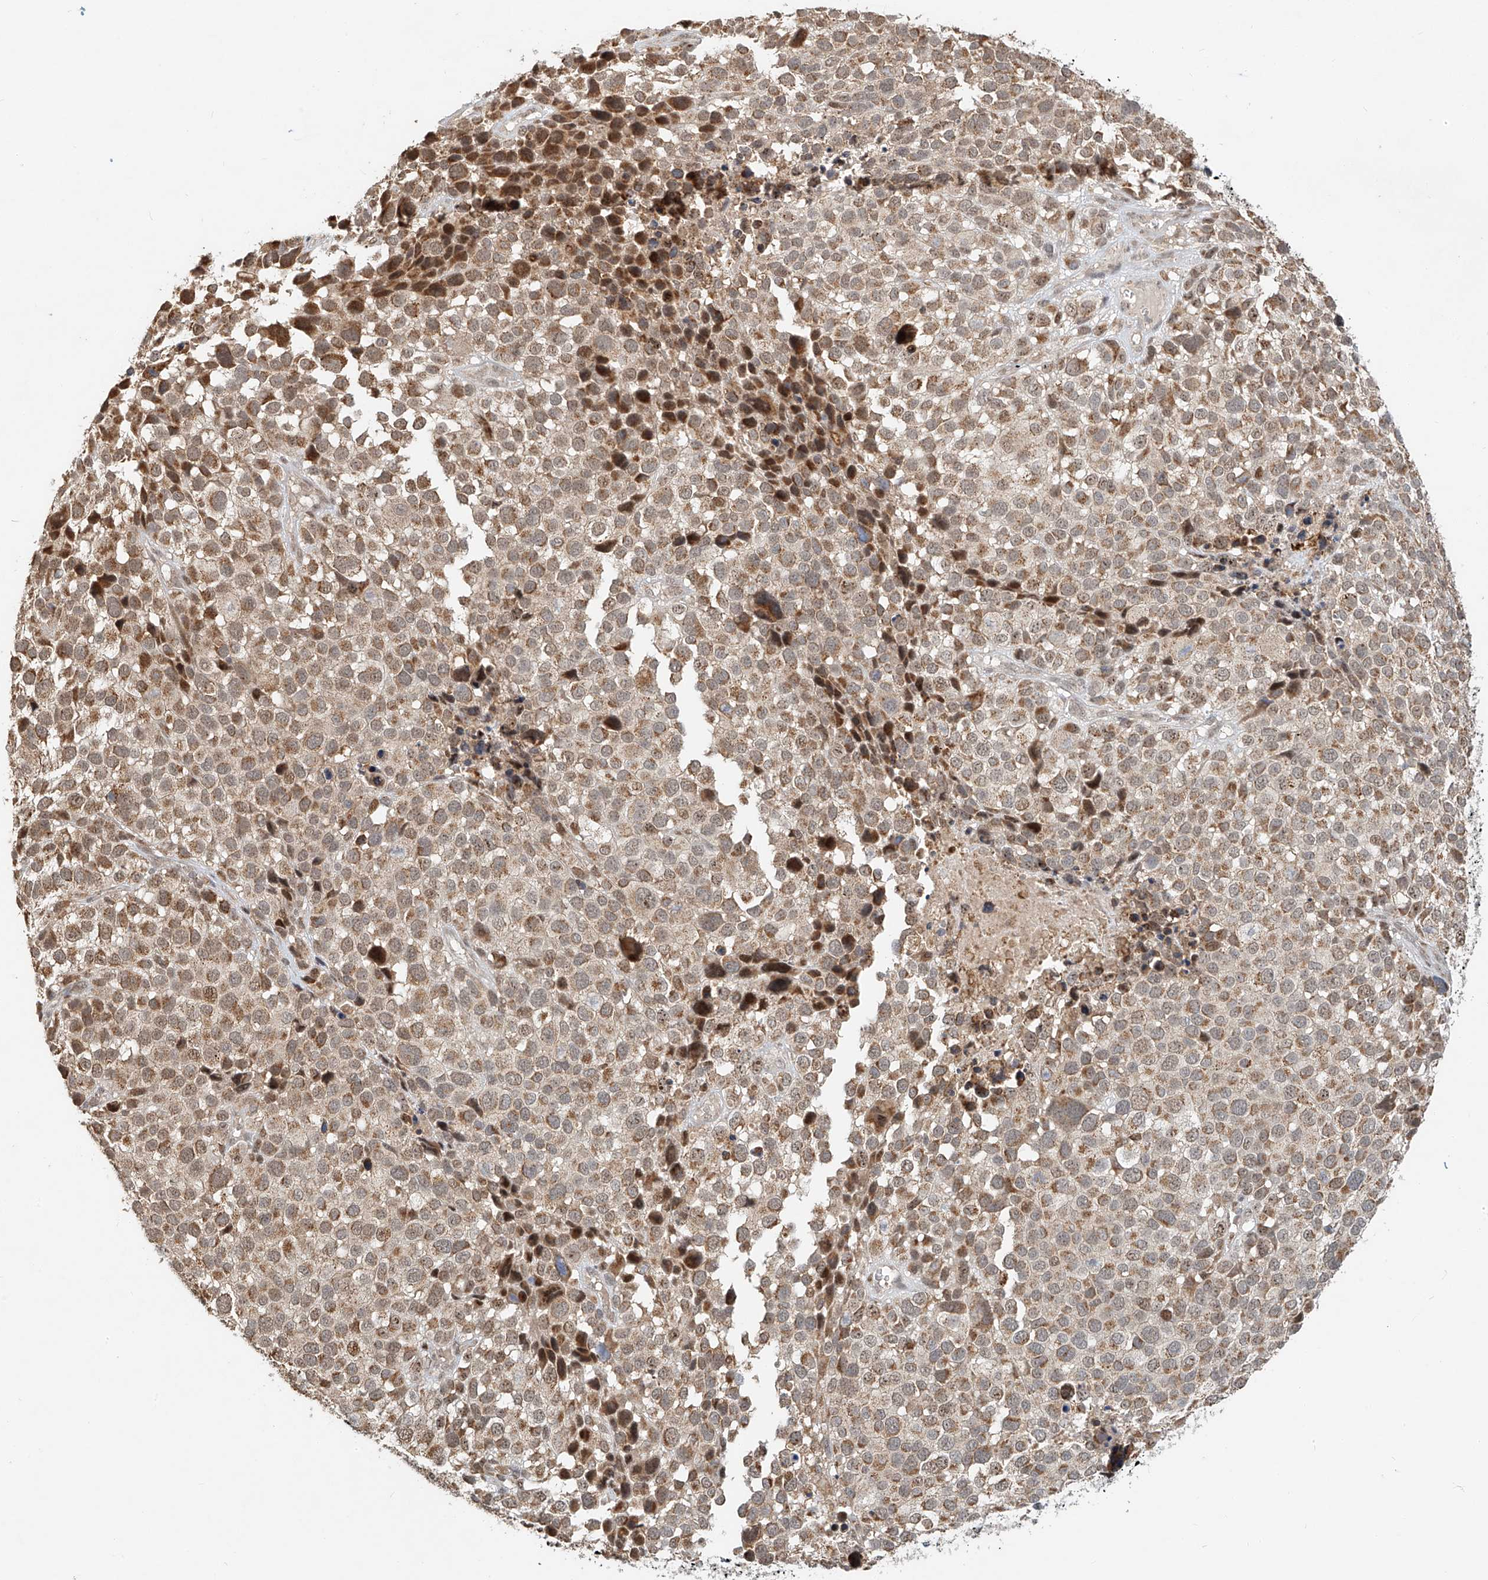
{"staining": {"intensity": "weak", "quantity": ">75%", "location": "cytoplasmic/membranous,nuclear"}, "tissue": "melanoma", "cell_type": "Tumor cells", "image_type": "cancer", "snomed": [{"axis": "morphology", "description": "Malignant melanoma, NOS"}, {"axis": "topography", "description": "Skin of trunk"}], "caption": "Tumor cells exhibit weak cytoplasmic/membranous and nuclear staining in about >75% of cells in malignant melanoma.", "gene": "SYTL3", "patient": {"sex": "male", "age": 71}}